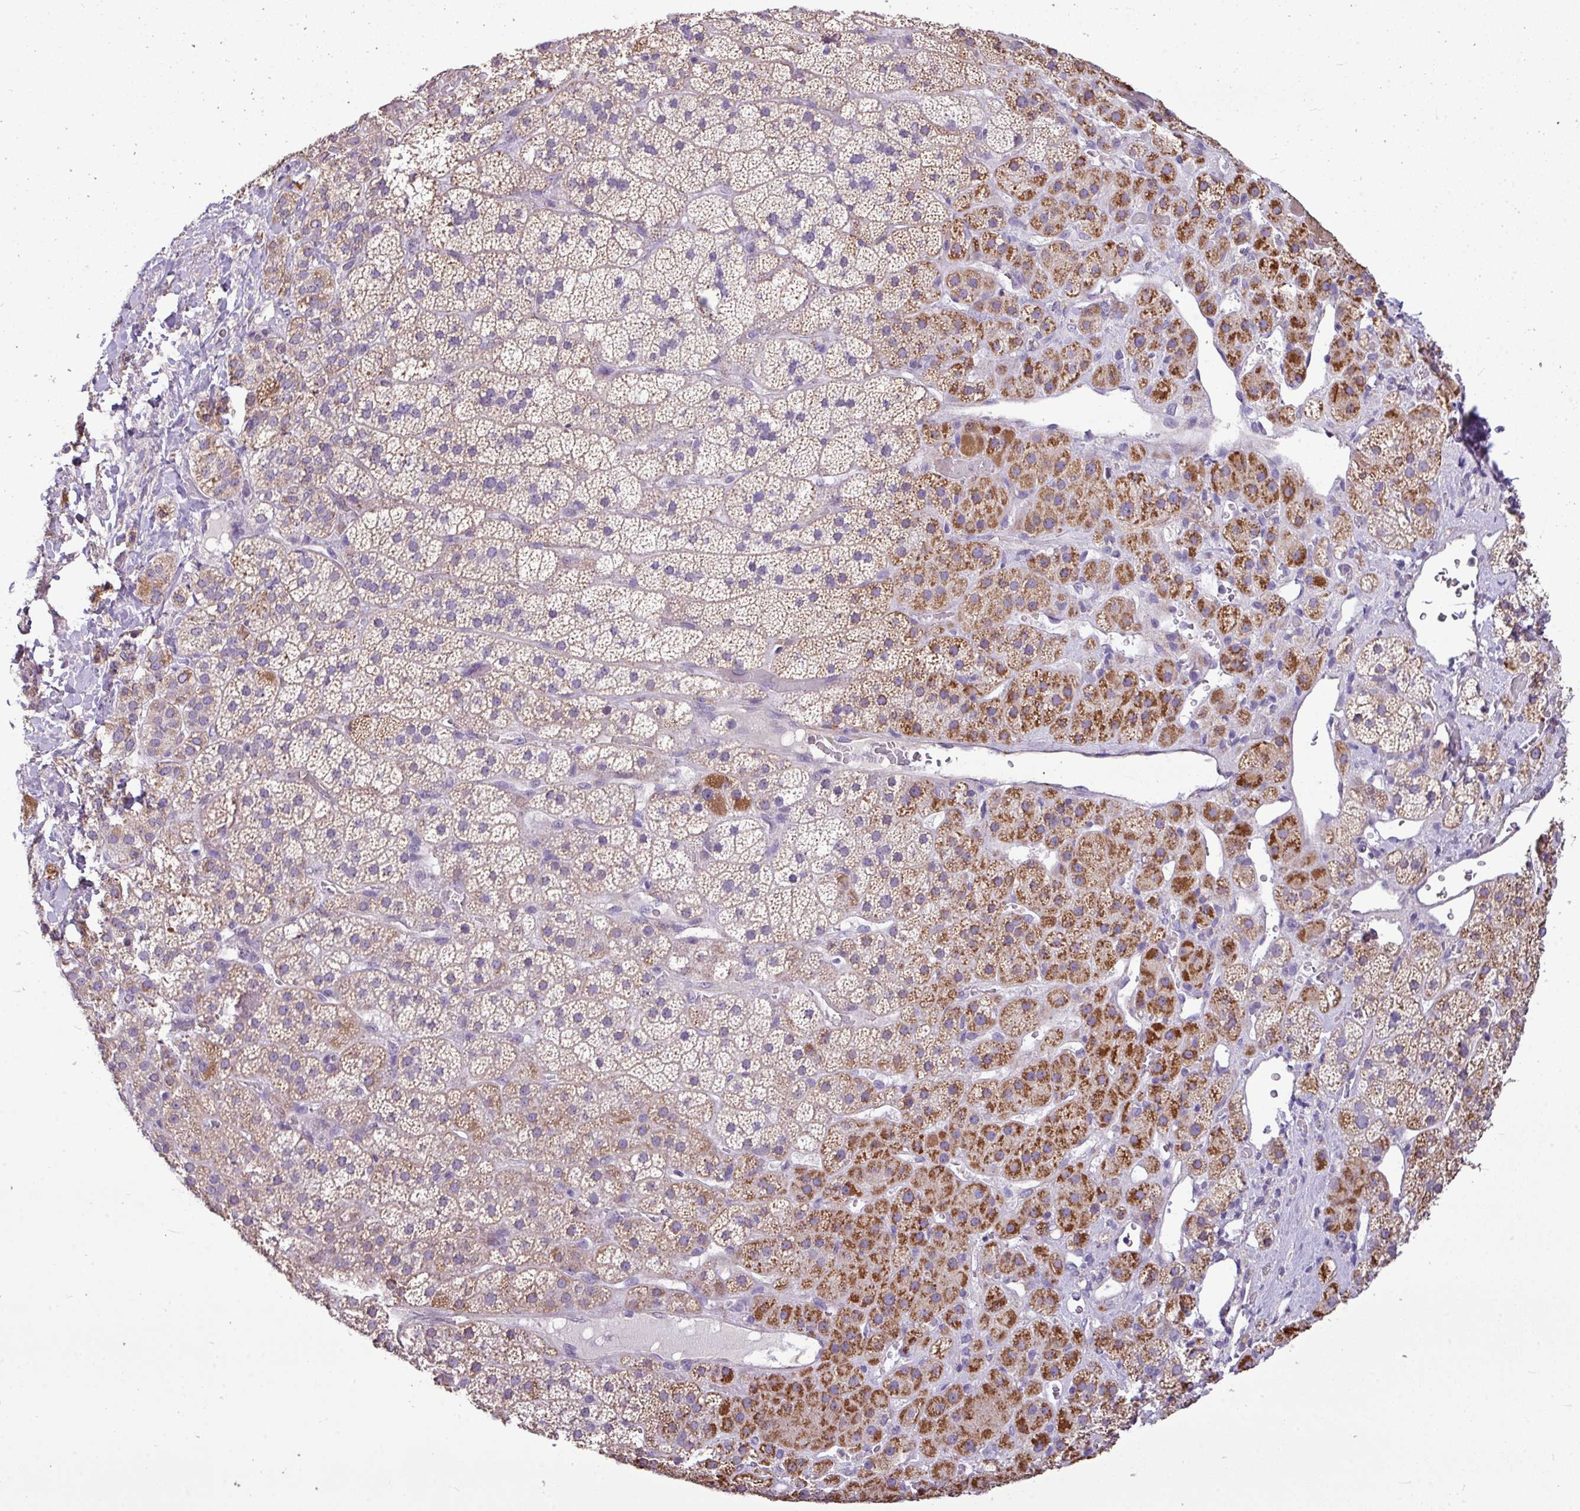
{"staining": {"intensity": "strong", "quantity": "25%-75%", "location": "cytoplasmic/membranous"}, "tissue": "adrenal gland", "cell_type": "Glandular cells", "image_type": "normal", "snomed": [{"axis": "morphology", "description": "Normal tissue, NOS"}, {"axis": "topography", "description": "Adrenal gland"}], "caption": "This image exhibits normal adrenal gland stained with immunohistochemistry (IHC) to label a protein in brown. The cytoplasmic/membranous of glandular cells show strong positivity for the protein. Nuclei are counter-stained blue.", "gene": "ALDH2", "patient": {"sex": "male", "age": 57}}